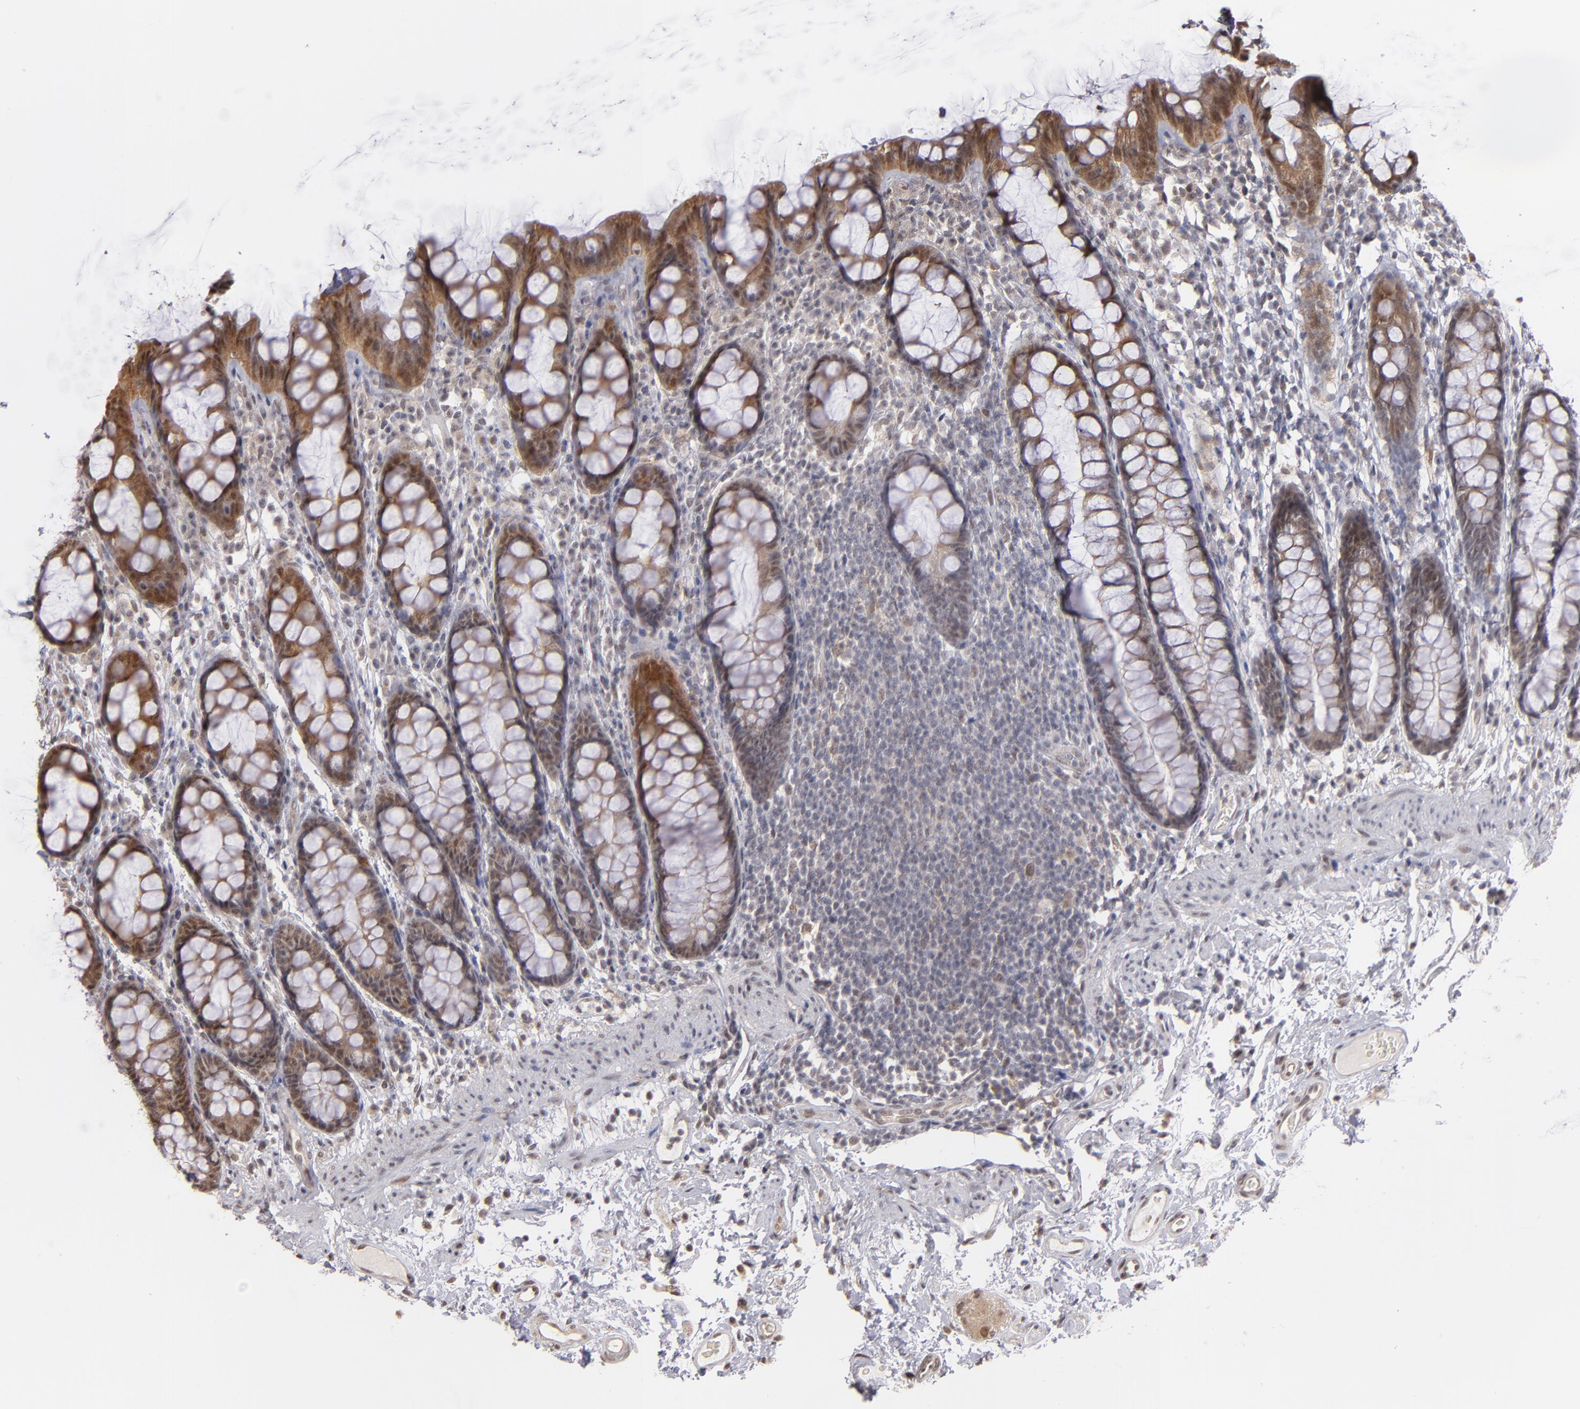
{"staining": {"intensity": "moderate", "quantity": ">75%", "location": "cytoplasmic/membranous,nuclear"}, "tissue": "rectum", "cell_type": "Glandular cells", "image_type": "normal", "snomed": [{"axis": "morphology", "description": "Normal tissue, NOS"}, {"axis": "topography", "description": "Rectum"}], "caption": "The image demonstrates immunohistochemical staining of unremarkable rectum. There is moderate cytoplasmic/membranous,nuclear staining is present in about >75% of glandular cells. Using DAB (3,3'-diaminobenzidine) (brown) and hematoxylin (blue) stains, captured at high magnification using brightfield microscopy.", "gene": "ZNF75A", "patient": {"sex": "male", "age": 92}}